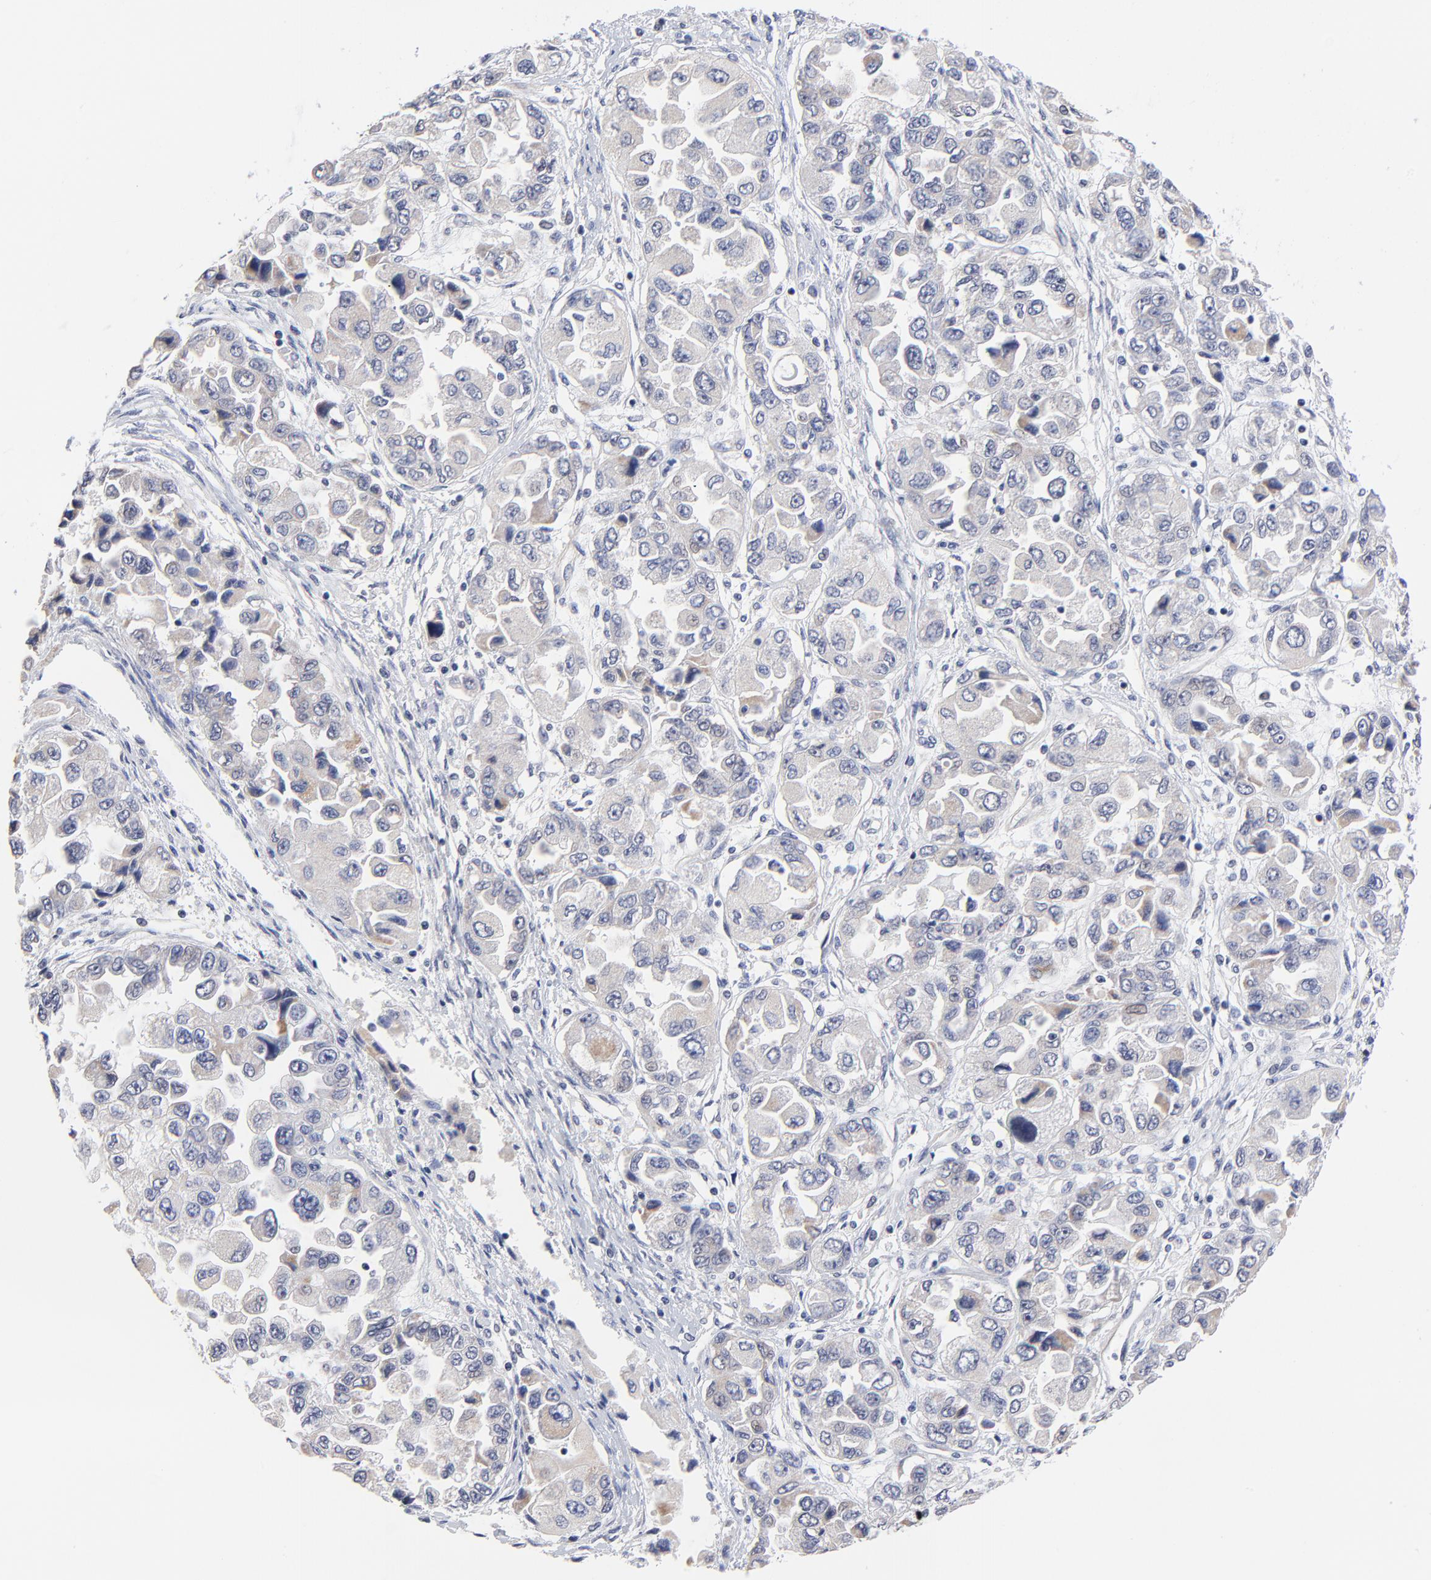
{"staining": {"intensity": "weak", "quantity": "<25%", "location": "cytoplasmic/membranous"}, "tissue": "ovarian cancer", "cell_type": "Tumor cells", "image_type": "cancer", "snomed": [{"axis": "morphology", "description": "Cystadenocarcinoma, serous, NOS"}, {"axis": "topography", "description": "Ovary"}], "caption": "Tumor cells show no significant staining in ovarian serous cystadenocarcinoma. Nuclei are stained in blue.", "gene": "FBXO8", "patient": {"sex": "female", "age": 84}}